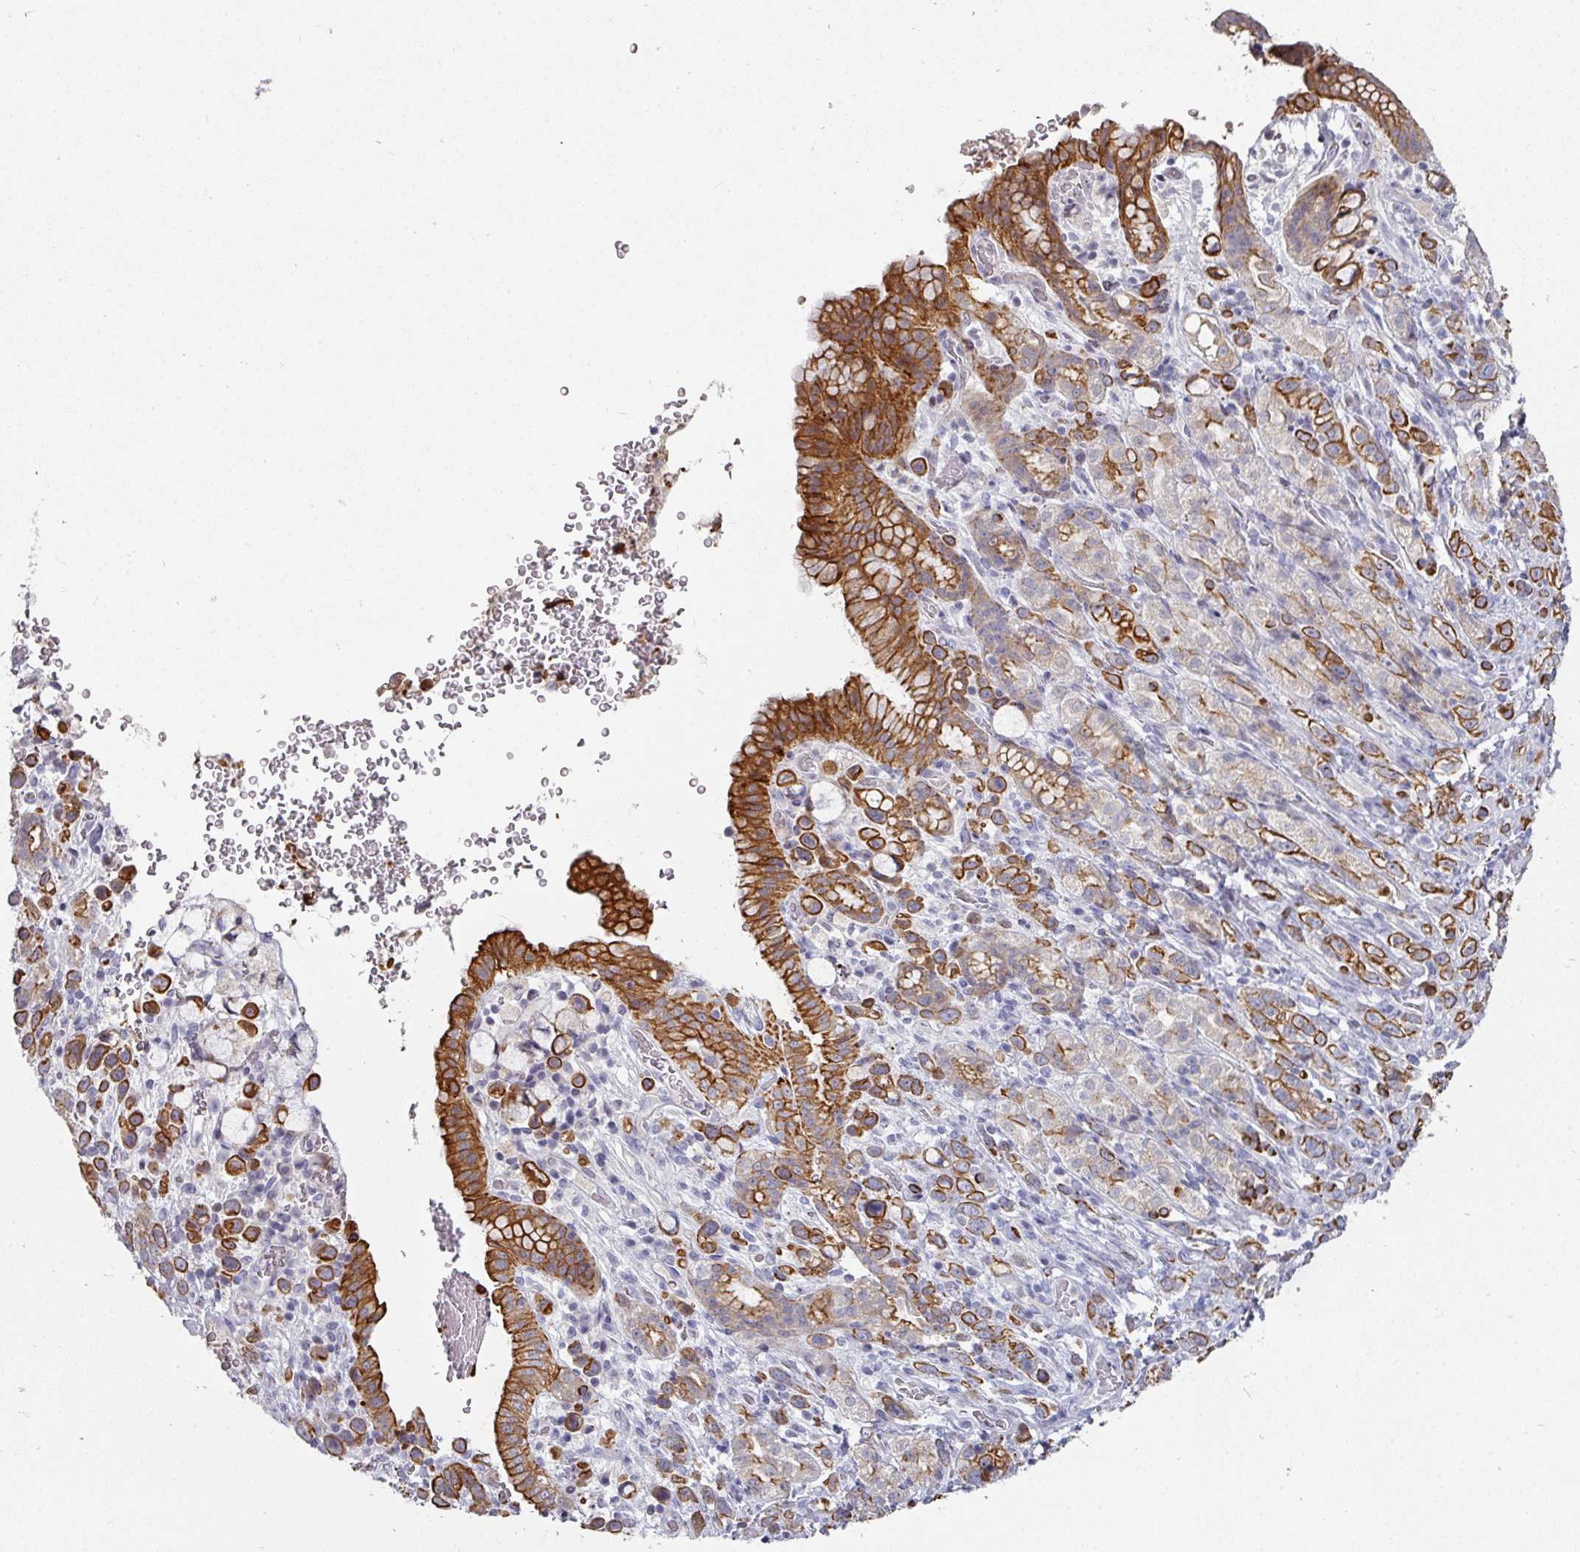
{"staining": {"intensity": "strong", "quantity": ">75%", "location": "cytoplasmic/membranous"}, "tissue": "stomach cancer", "cell_type": "Tumor cells", "image_type": "cancer", "snomed": [{"axis": "morphology", "description": "Adenocarcinoma, NOS"}, {"axis": "topography", "description": "Stomach"}], "caption": "Immunohistochemistry (IHC) of stomach cancer (adenocarcinoma) exhibits high levels of strong cytoplasmic/membranous expression in about >75% of tumor cells. The staining is performed using DAB brown chromogen to label protein expression. The nuclei are counter-stained blue using hematoxylin.", "gene": "GTF2H3", "patient": {"sex": "female", "age": 65}}